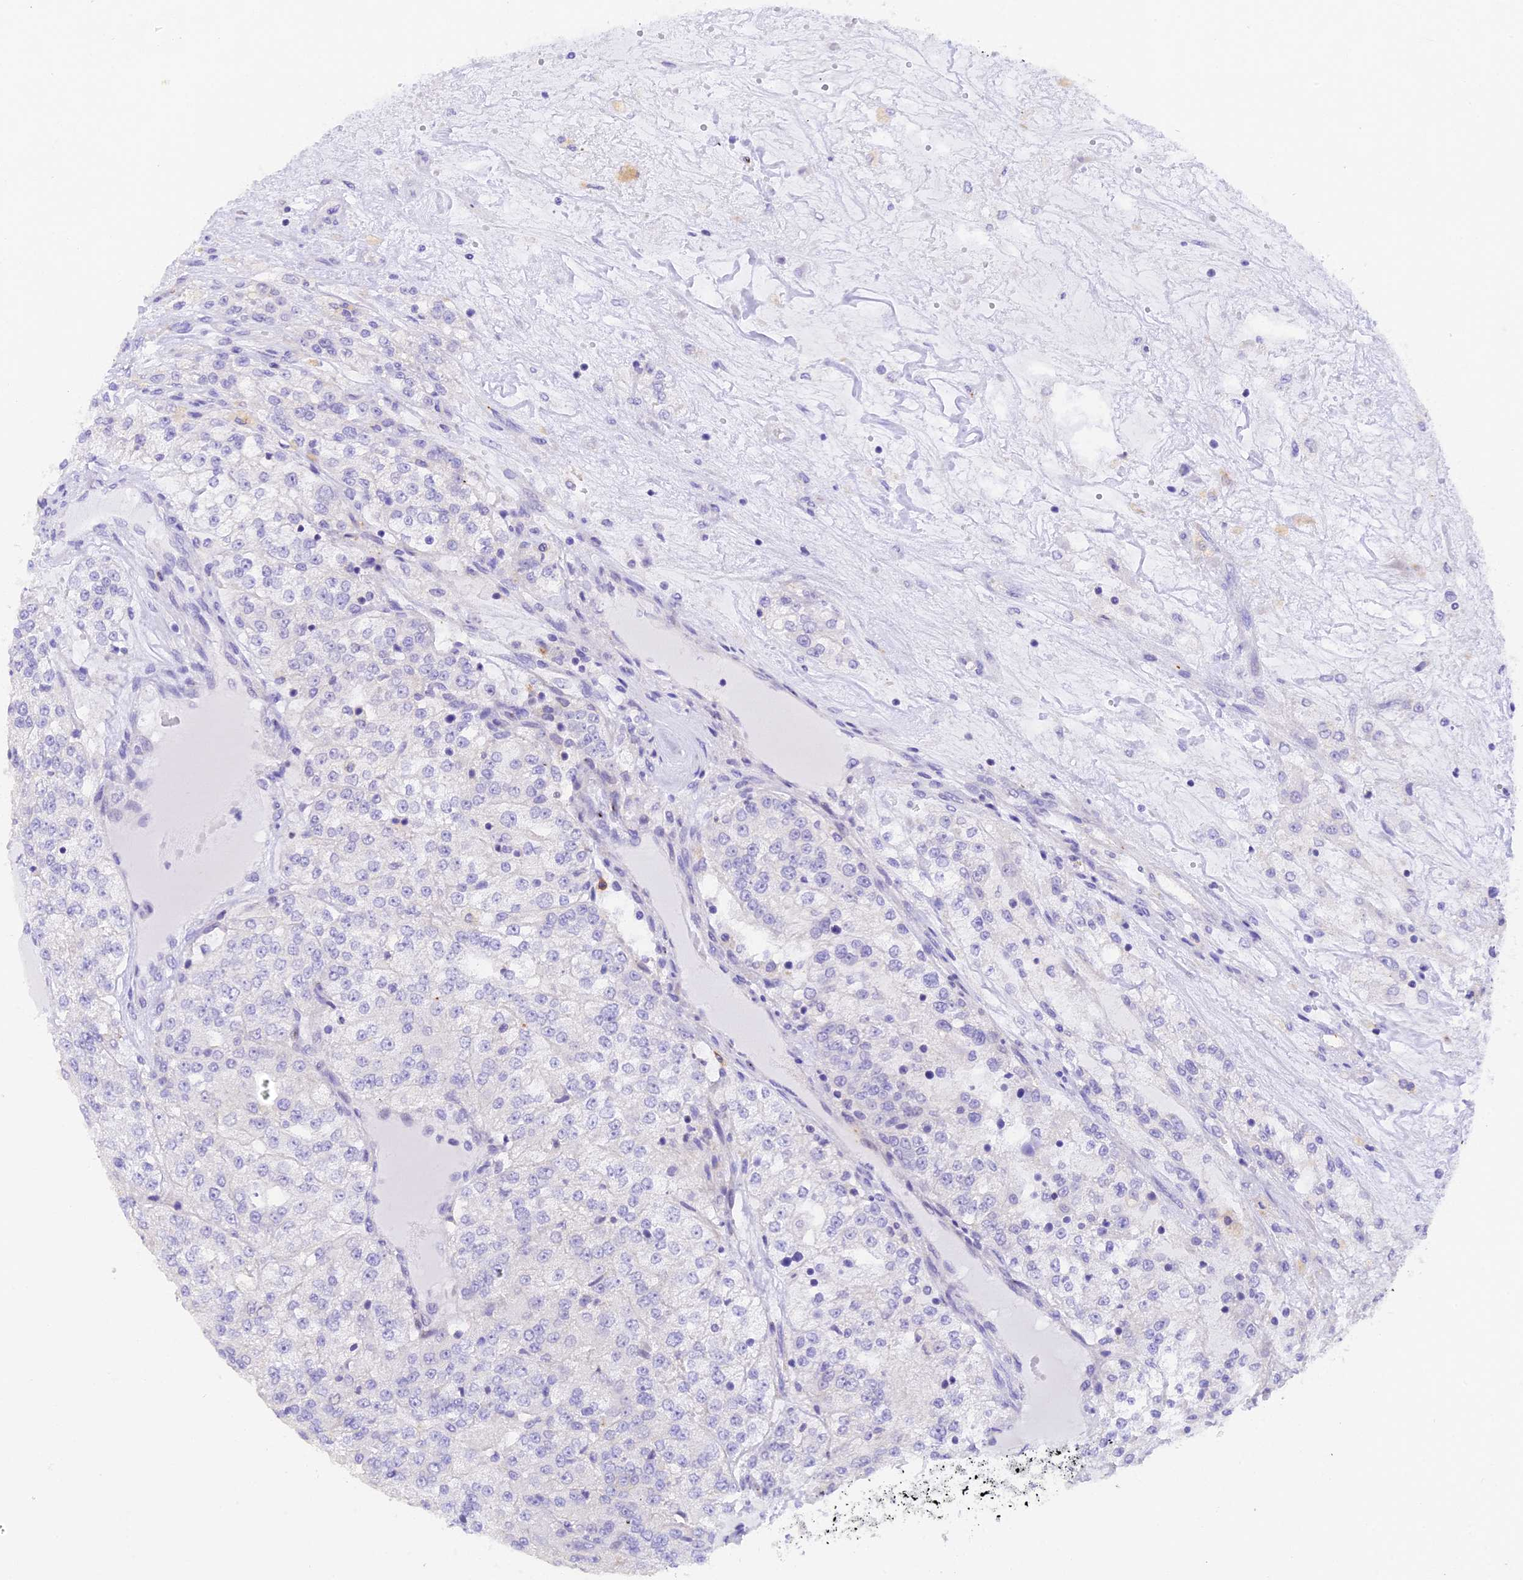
{"staining": {"intensity": "negative", "quantity": "none", "location": "none"}, "tissue": "renal cancer", "cell_type": "Tumor cells", "image_type": "cancer", "snomed": [{"axis": "morphology", "description": "Adenocarcinoma, NOS"}, {"axis": "topography", "description": "Kidney"}], "caption": "A photomicrograph of renal adenocarcinoma stained for a protein reveals no brown staining in tumor cells. (Stains: DAB immunohistochemistry with hematoxylin counter stain, Microscopy: brightfield microscopy at high magnification).", "gene": "COL6A5", "patient": {"sex": "female", "age": 63}}